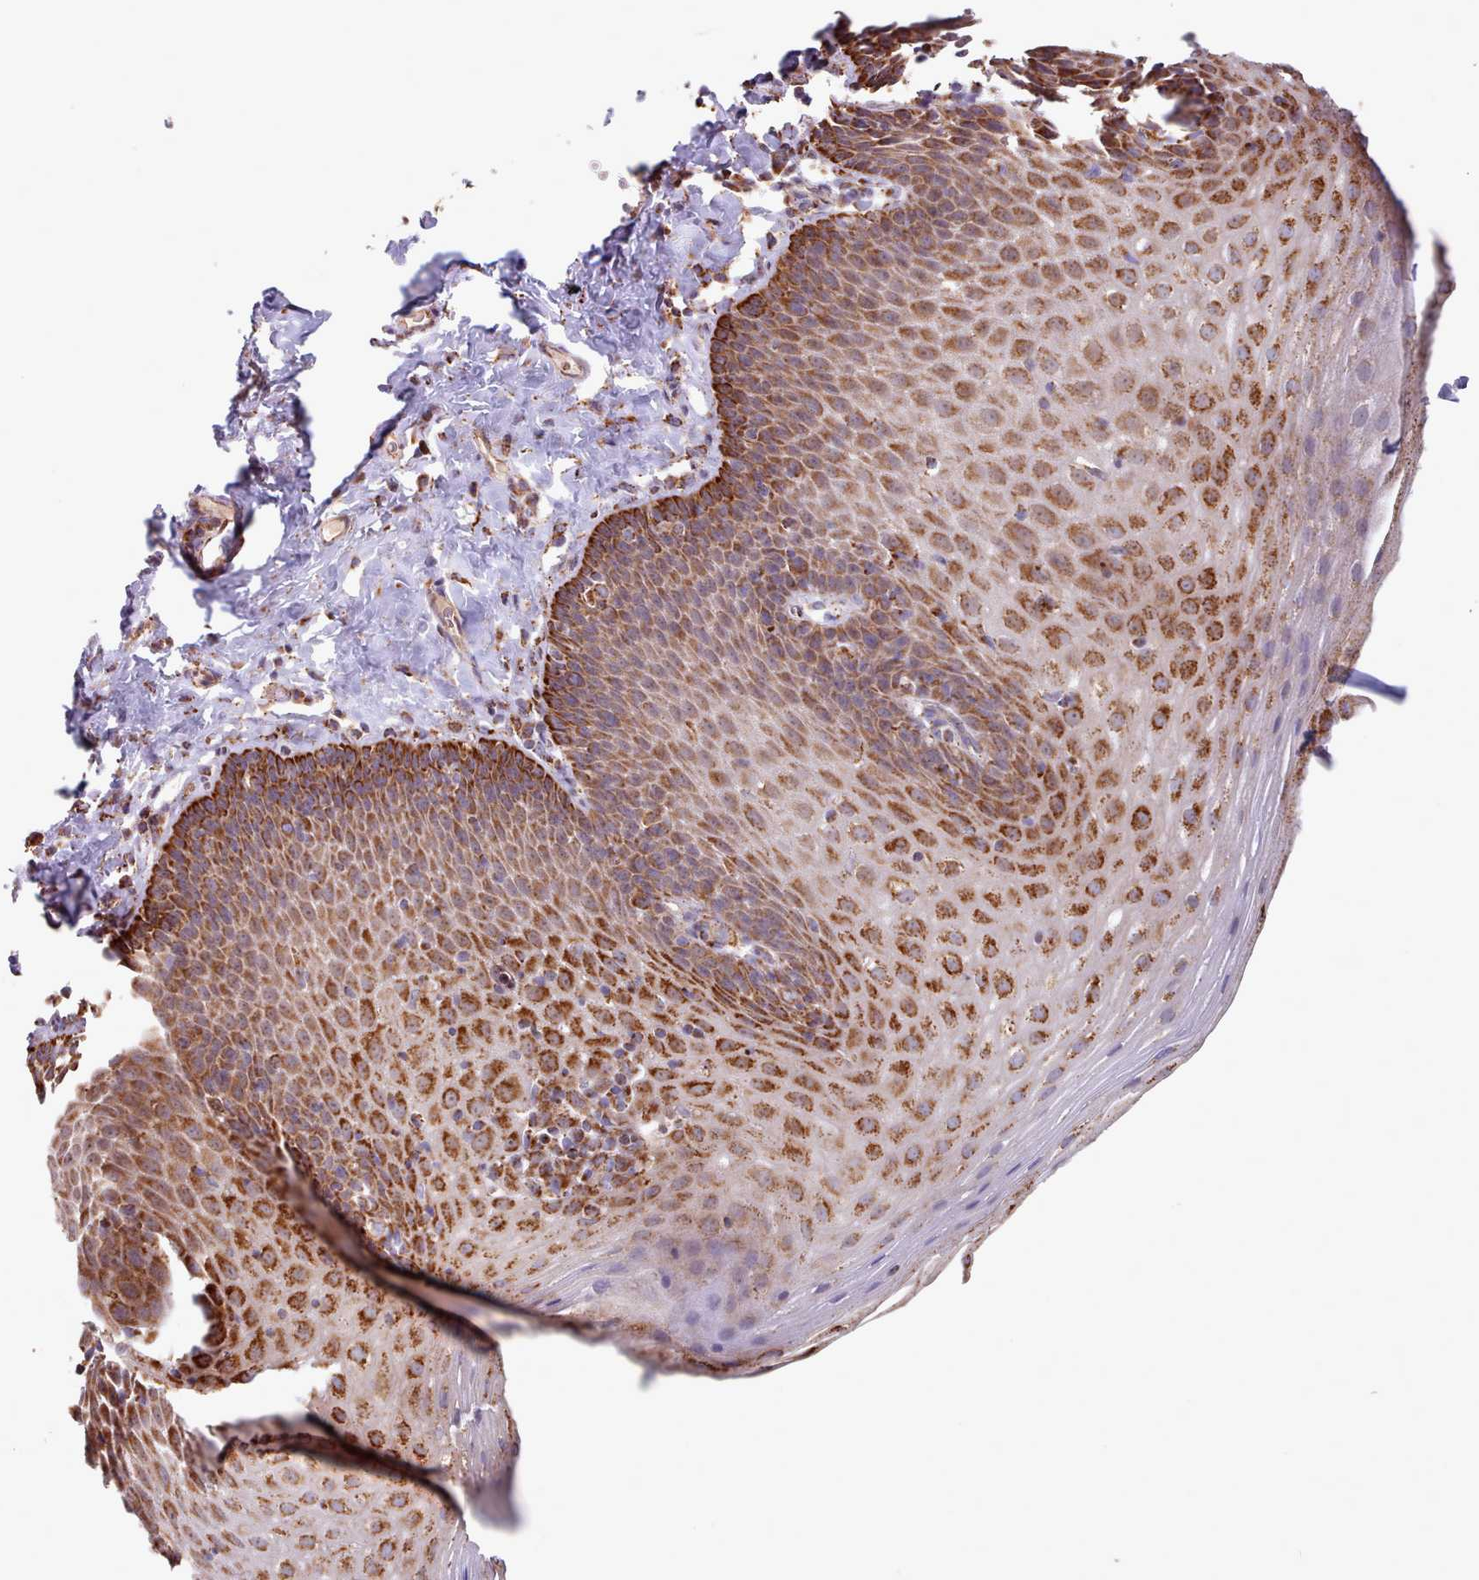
{"staining": {"intensity": "strong", "quantity": ">75%", "location": "cytoplasmic/membranous"}, "tissue": "esophagus", "cell_type": "Squamous epithelial cells", "image_type": "normal", "snomed": [{"axis": "morphology", "description": "Normal tissue, NOS"}, {"axis": "topography", "description": "Esophagus"}], "caption": "Protein staining of benign esophagus demonstrates strong cytoplasmic/membranous expression in approximately >75% of squamous epithelial cells.", "gene": "HSDL2", "patient": {"sex": "female", "age": 61}}